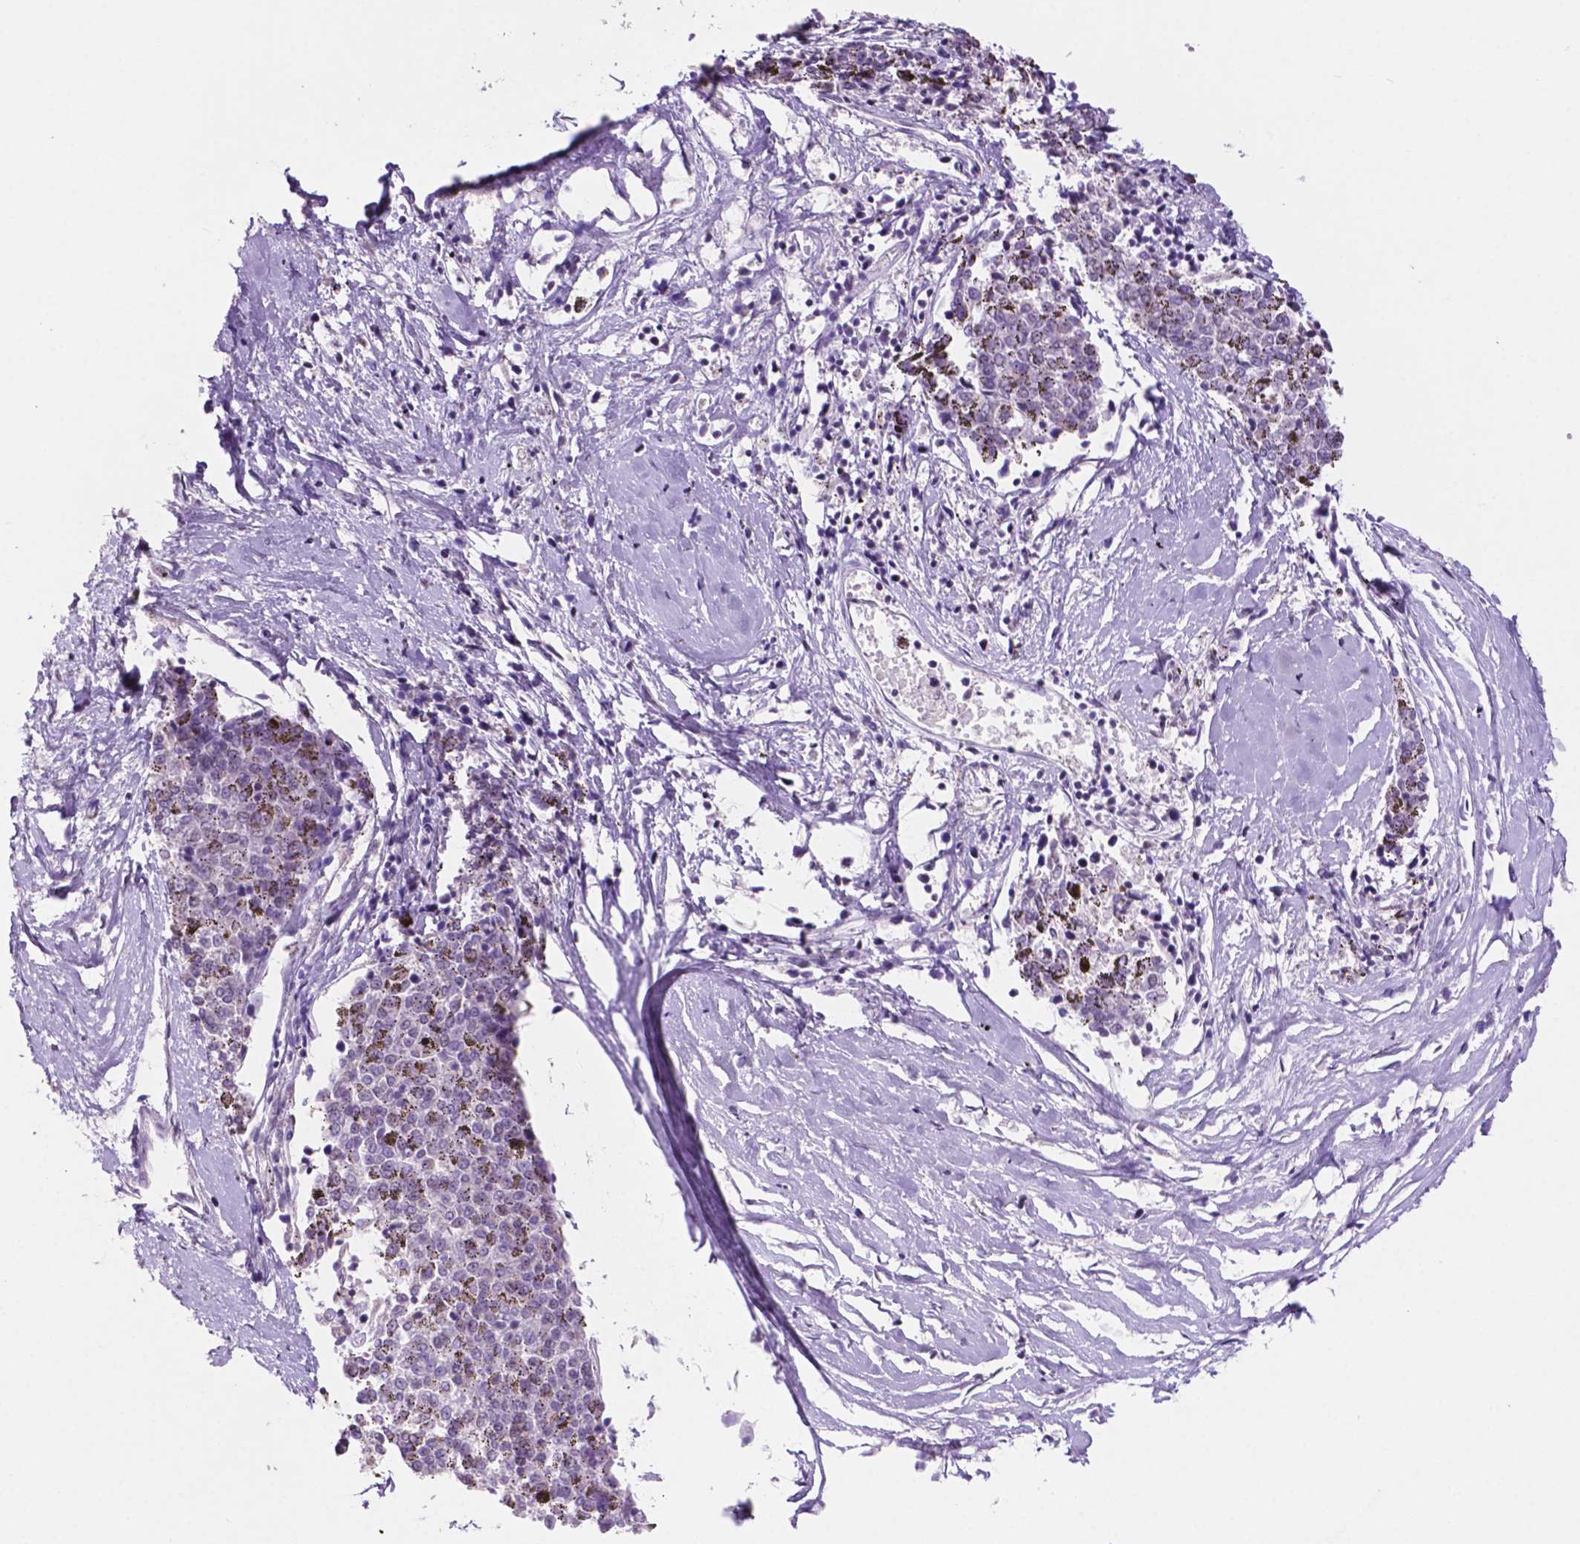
{"staining": {"intensity": "negative", "quantity": "none", "location": "none"}, "tissue": "melanoma", "cell_type": "Tumor cells", "image_type": "cancer", "snomed": [{"axis": "morphology", "description": "Malignant melanoma, NOS"}, {"axis": "topography", "description": "Skin"}], "caption": "Immunohistochemistry of human malignant melanoma reveals no positivity in tumor cells.", "gene": "NCOR1", "patient": {"sex": "female", "age": 72}}